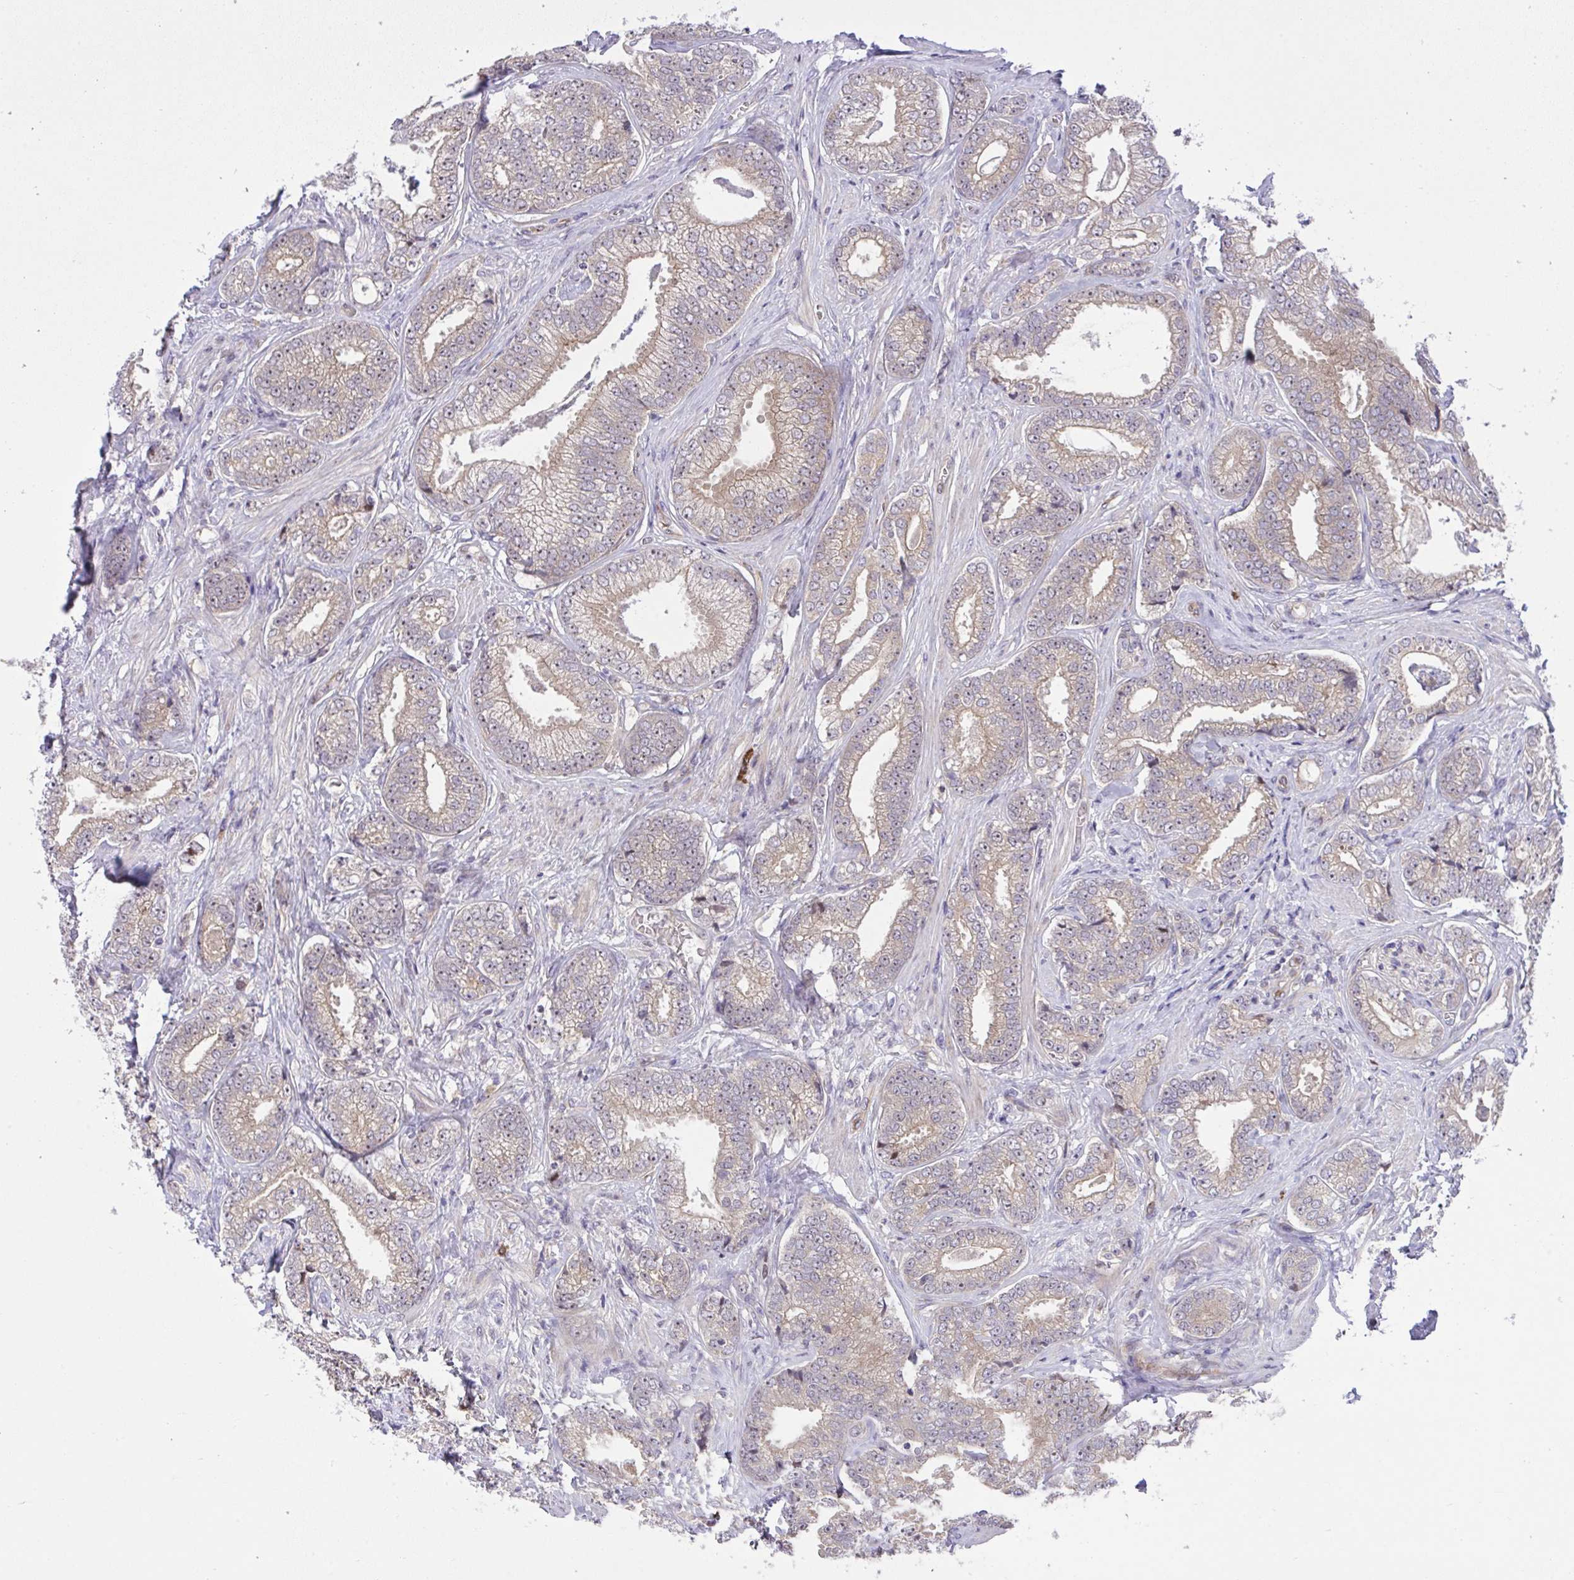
{"staining": {"intensity": "weak", "quantity": "25%-75%", "location": "cytoplasmic/membranous"}, "tissue": "prostate cancer", "cell_type": "Tumor cells", "image_type": "cancer", "snomed": [{"axis": "morphology", "description": "Adenocarcinoma, Low grade"}, {"axis": "topography", "description": "Prostate"}], "caption": "High-power microscopy captured an immunohistochemistry (IHC) histopathology image of prostate cancer (adenocarcinoma (low-grade)), revealing weak cytoplasmic/membranous positivity in approximately 25%-75% of tumor cells.", "gene": "CHIA", "patient": {"sex": "male", "age": 63}}